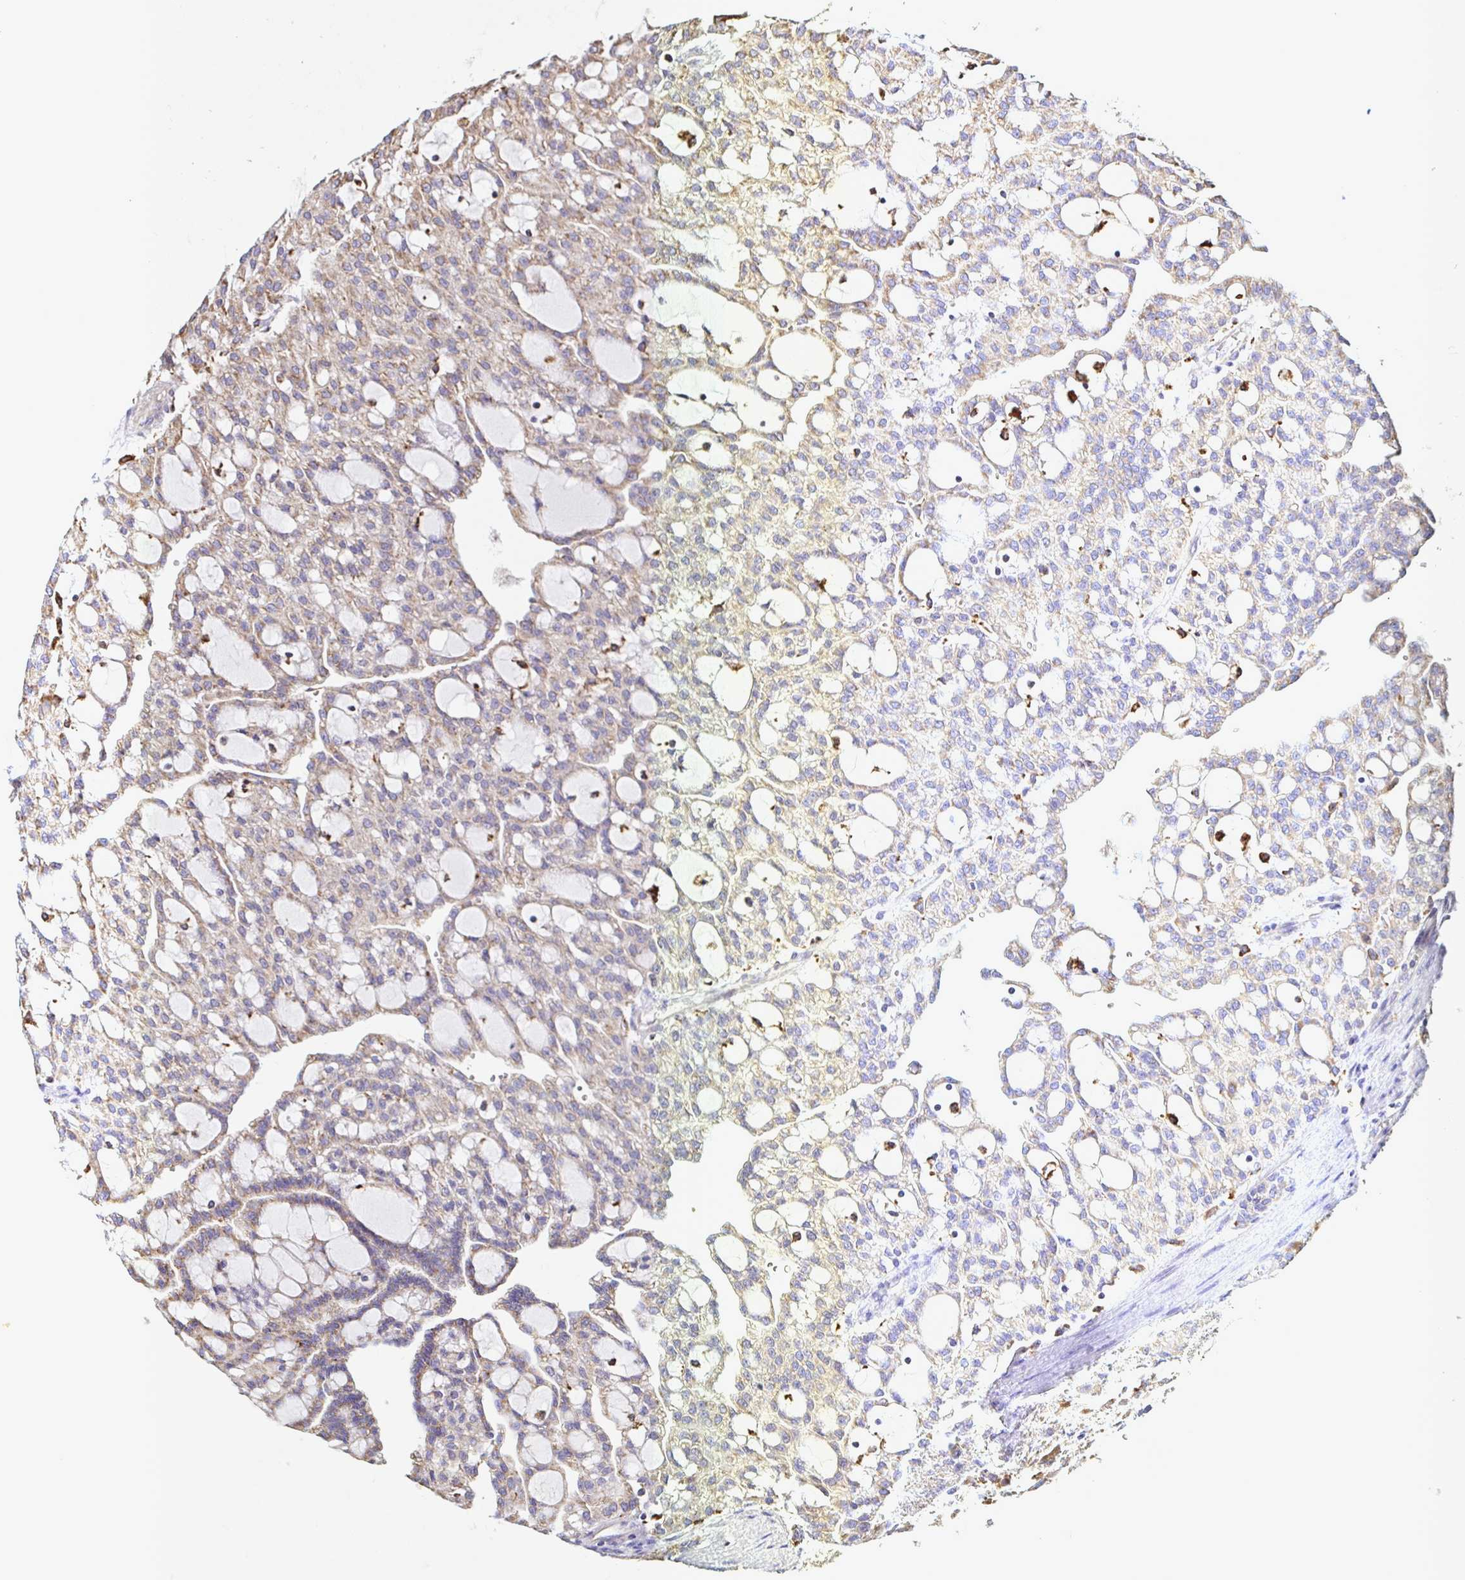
{"staining": {"intensity": "moderate", "quantity": "25%-75%", "location": "cytoplasmic/membranous"}, "tissue": "renal cancer", "cell_type": "Tumor cells", "image_type": "cancer", "snomed": [{"axis": "morphology", "description": "Adenocarcinoma, NOS"}, {"axis": "topography", "description": "Kidney"}], "caption": "Human adenocarcinoma (renal) stained for a protein (brown) demonstrates moderate cytoplasmic/membranous positive expression in about 25%-75% of tumor cells.", "gene": "MSR1", "patient": {"sex": "male", "age": 63}}